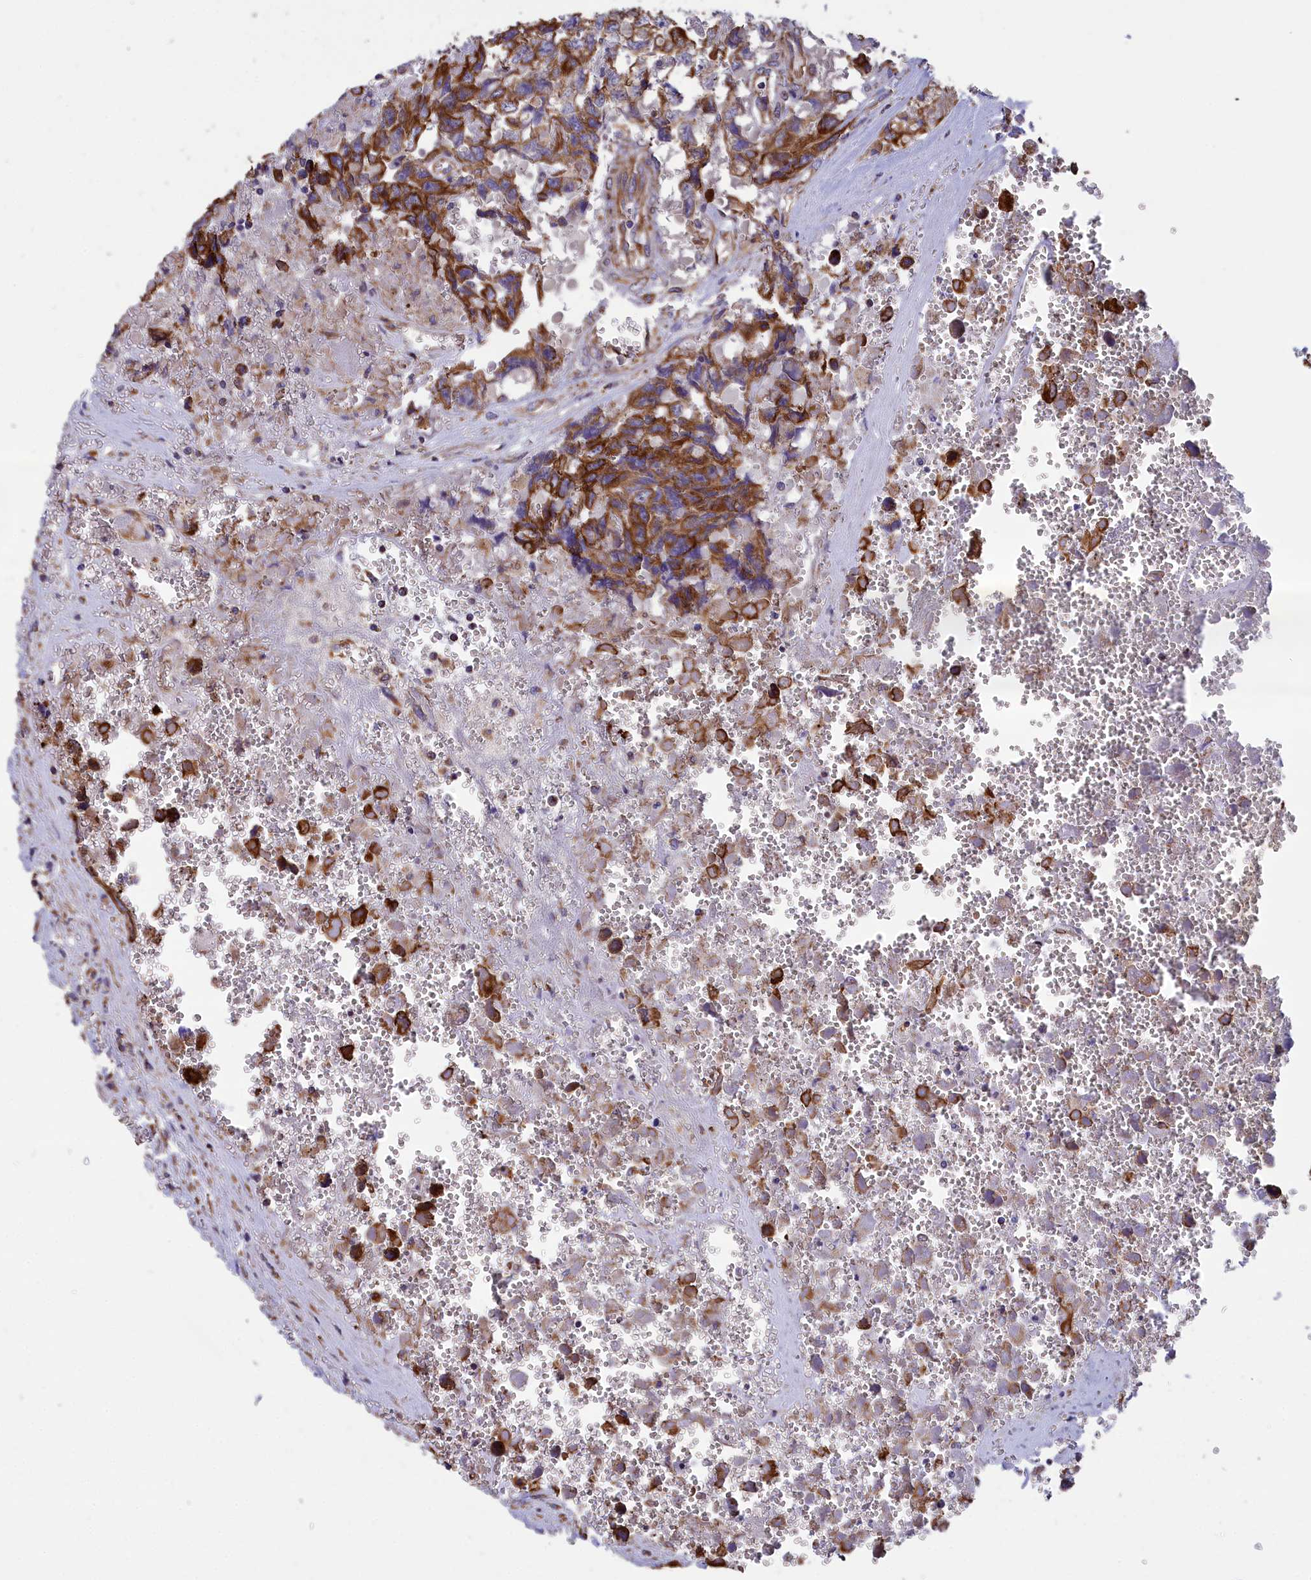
{"staining": {"intensity": "strong", "quantity": ">75%", "location": "cytoplasmic/membranous"}, "tissue": "testis cancer", "cell_type": "Tumor cells", "image_type": "cancer", "snomed": [{"axis": "morphology", "description": "Carcinoma, Embryonal, NOS"}, {"axis": "topography", "description": "Testis"}], "caption": "Protein analysis of testis embryonal carcinoma tissue demonstrates strong cytoplasmic/membranous staining in approximately >75% of tumor cells.", "gene": "GATB", "patient": {"sex": "male", "age": 31}}